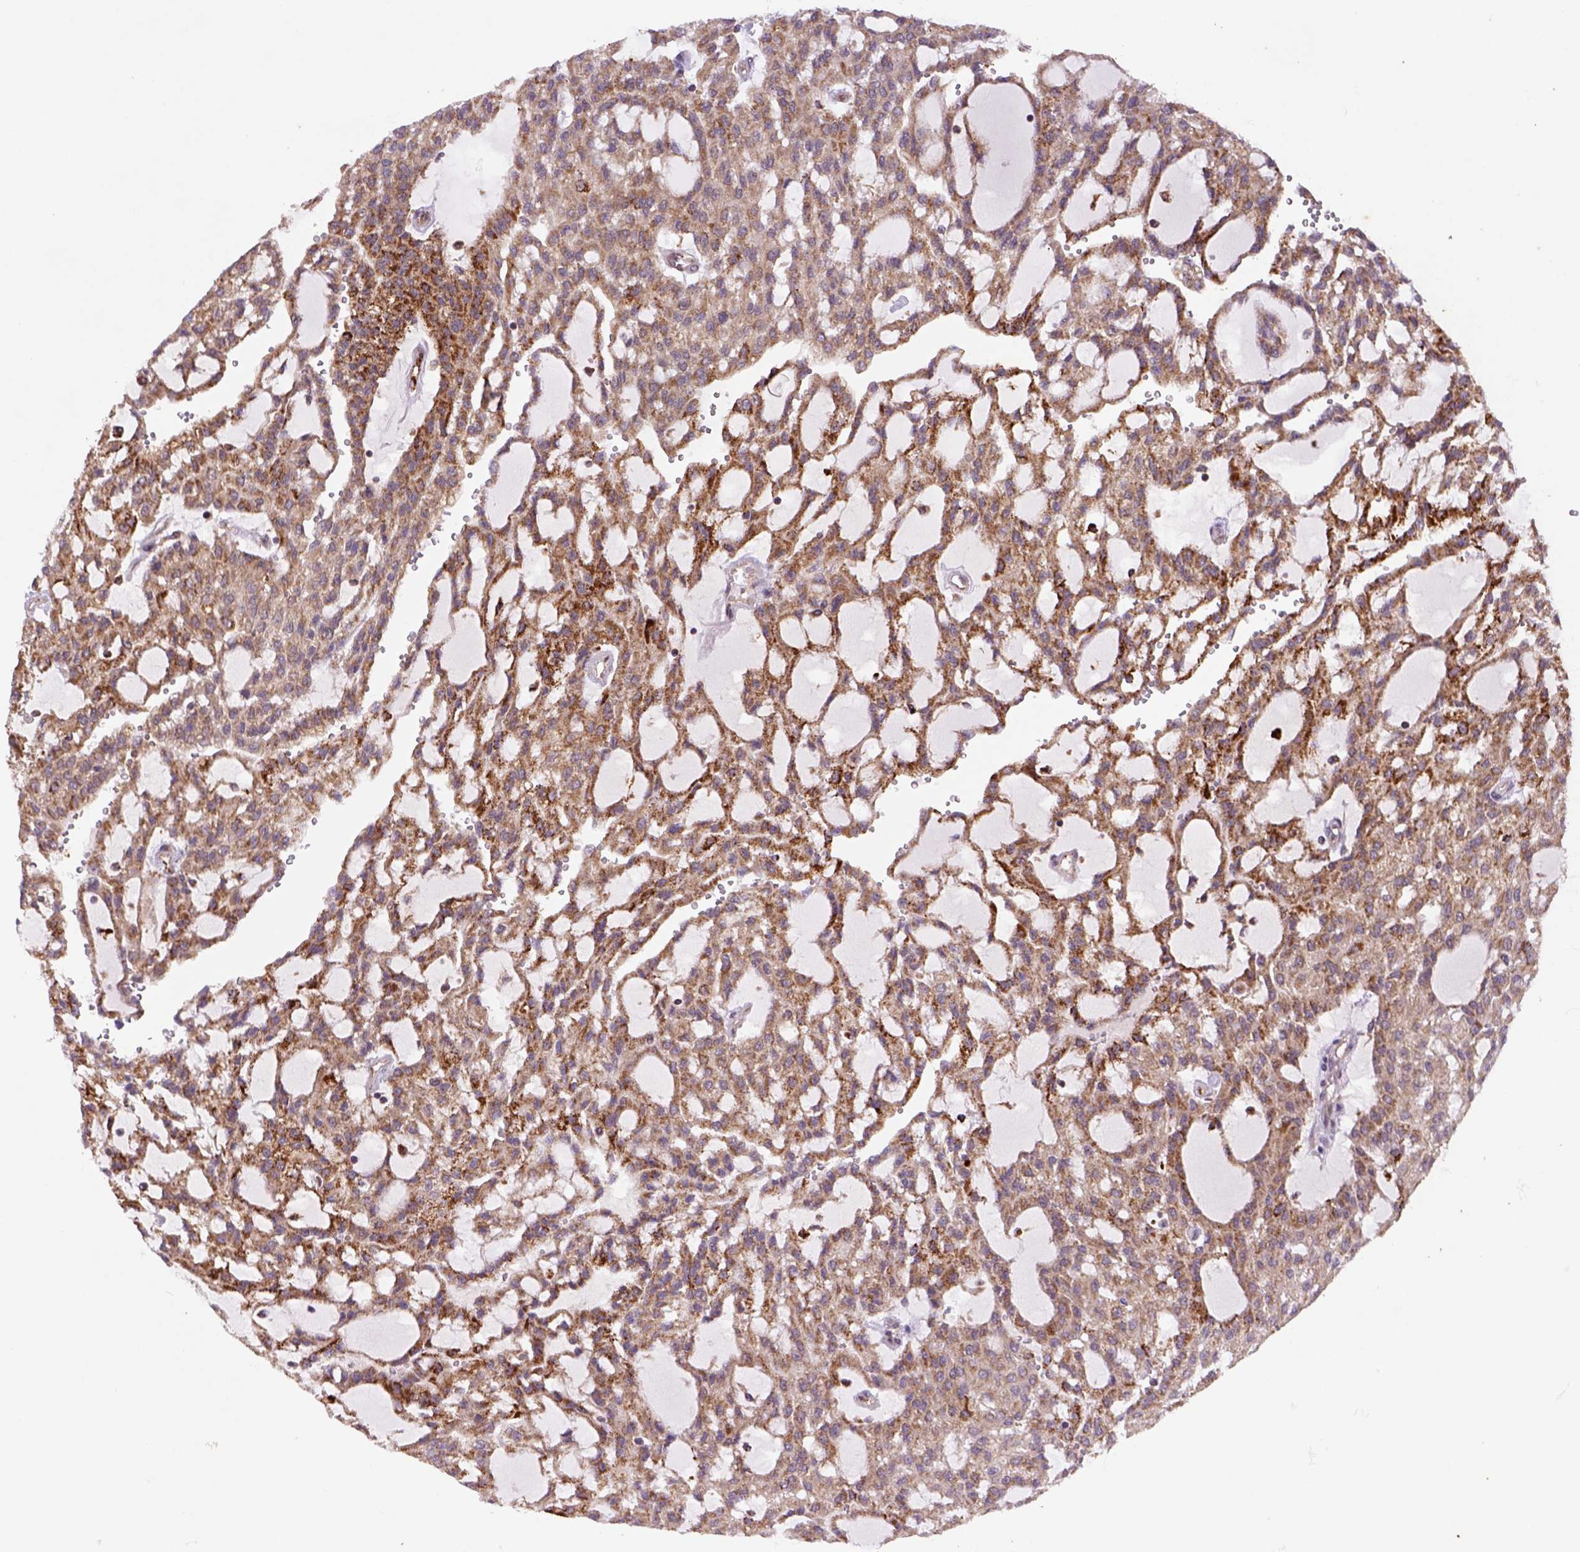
{"staining": {"intensity": "strong", "quantity": "<25%", "location": "cytoplasmic/membranous"}, "tissue": "renal cancer", "cell_type": "Tumor cells", "image_type": "cancer", "snomed": [{"axis": "morphology", "description": "Adenocarcinoma, NOS"}, {"axis": "topography", "description": "Kidney"}], "caption": "Tumor cells demonstrate medium levels of strong cytoplasmic/membranous positivity in approximately <25% of cells in human renal adenocarcinoma. The staining is performed using DAB (3,3'-diaminobenzidine) brown chromogen to label protein expression. The nuclei are counter-stained blue using hematoxylin.", "gene": "FZD7", "patient": {"sex": "male", "age": 63}}